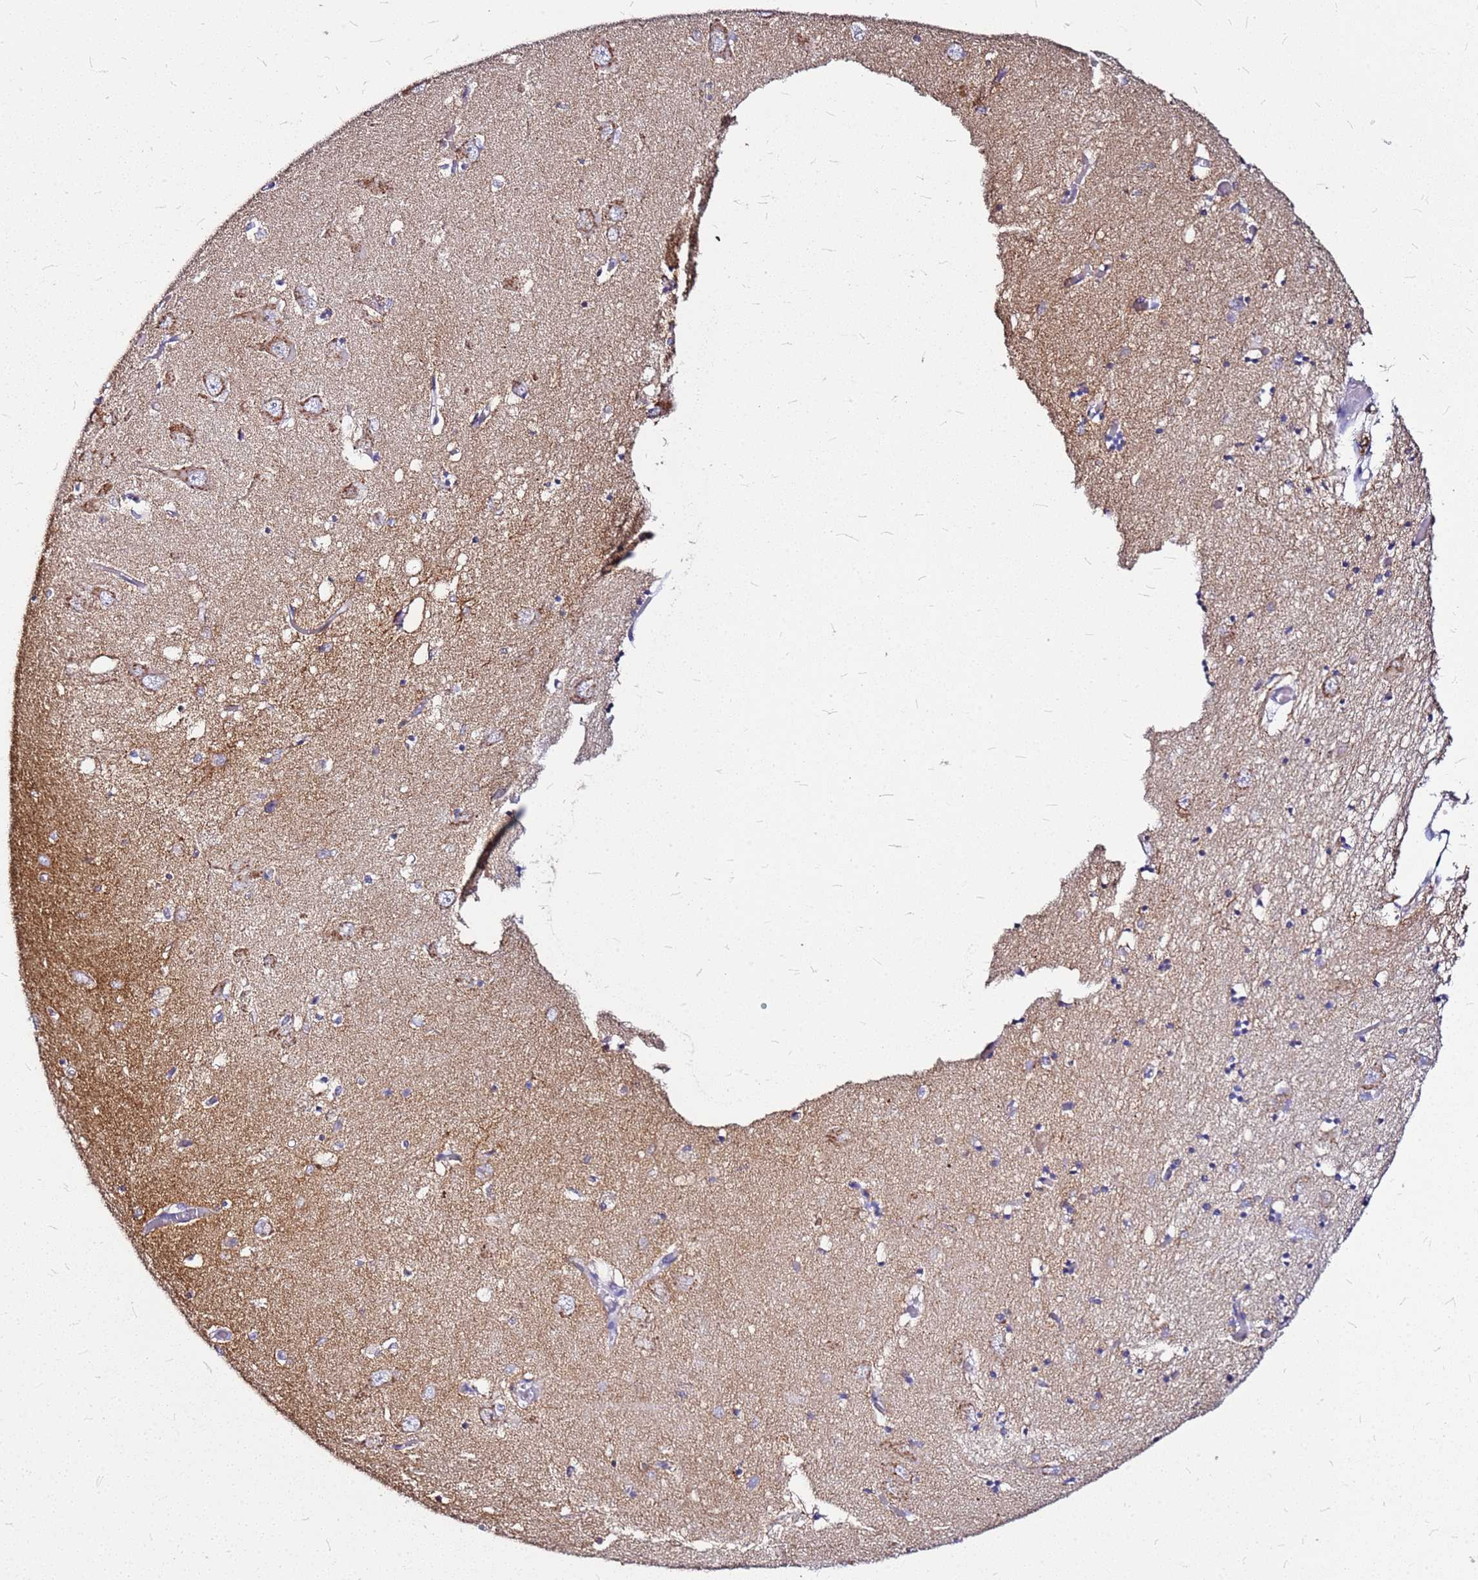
{"staining": {"intensity": "weak", "quantity": "<25%", "location": "cytoplasmic/membranous"}, "tissue": "hippocampus", "cell_type": "Glial cells", "image_type": "normal", "snomed": [{"axis": "morphology", "description": "Normal tissue, NOS"}, {"axis": "topography", "description": "Hippocampus"}], "caption": "DAB immunohistochemical staining of benign human hippocampus reveals no significant staining in glial cells.", "gene": "CASD1", "patient": {"sex": "male", "age": 70}}